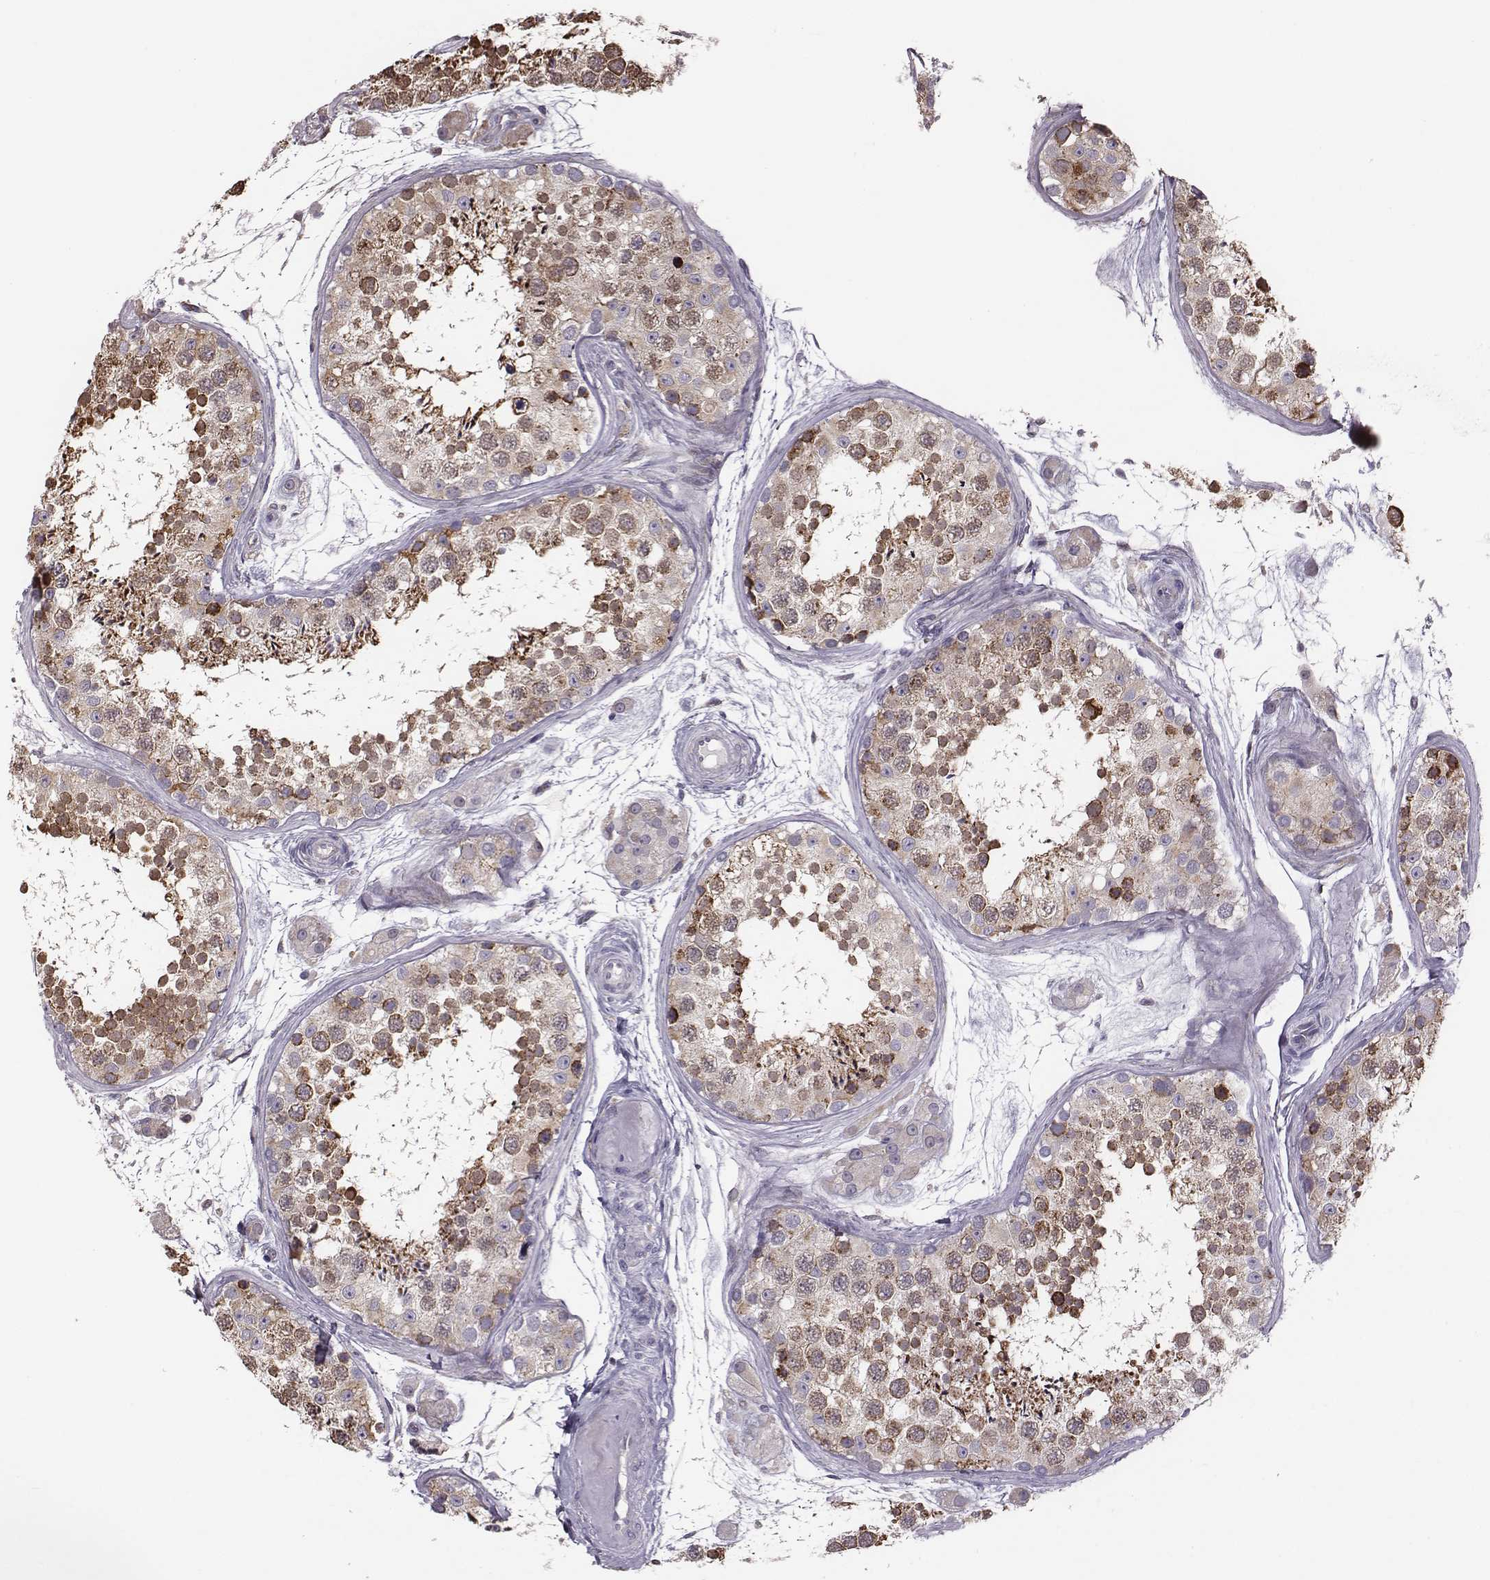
{"staining": {"intensity": "strong", "quantity": ">75%", "location": "cytoplasmic/membranous"}, "tissue": "testis", "cell_type": "Cells in seminiferous ducts", "image_type": "normal", "snomed": [{"axis": "morphology", "description": "Normal tissue, NOS"}, {"axis": "topography", "description": "Testis"}], "caption": "Testis was stained to show a protein in brown. There is high levels of strong cytoplasmic/membranous staining in approximately >75% of cells in seminiferous ducts. Immunohistochemistry stains the protein of interest in brown and the nuclei are stained blue.", "gene": "SELENOI", "patient": {"sex": "male", "age": 41}}